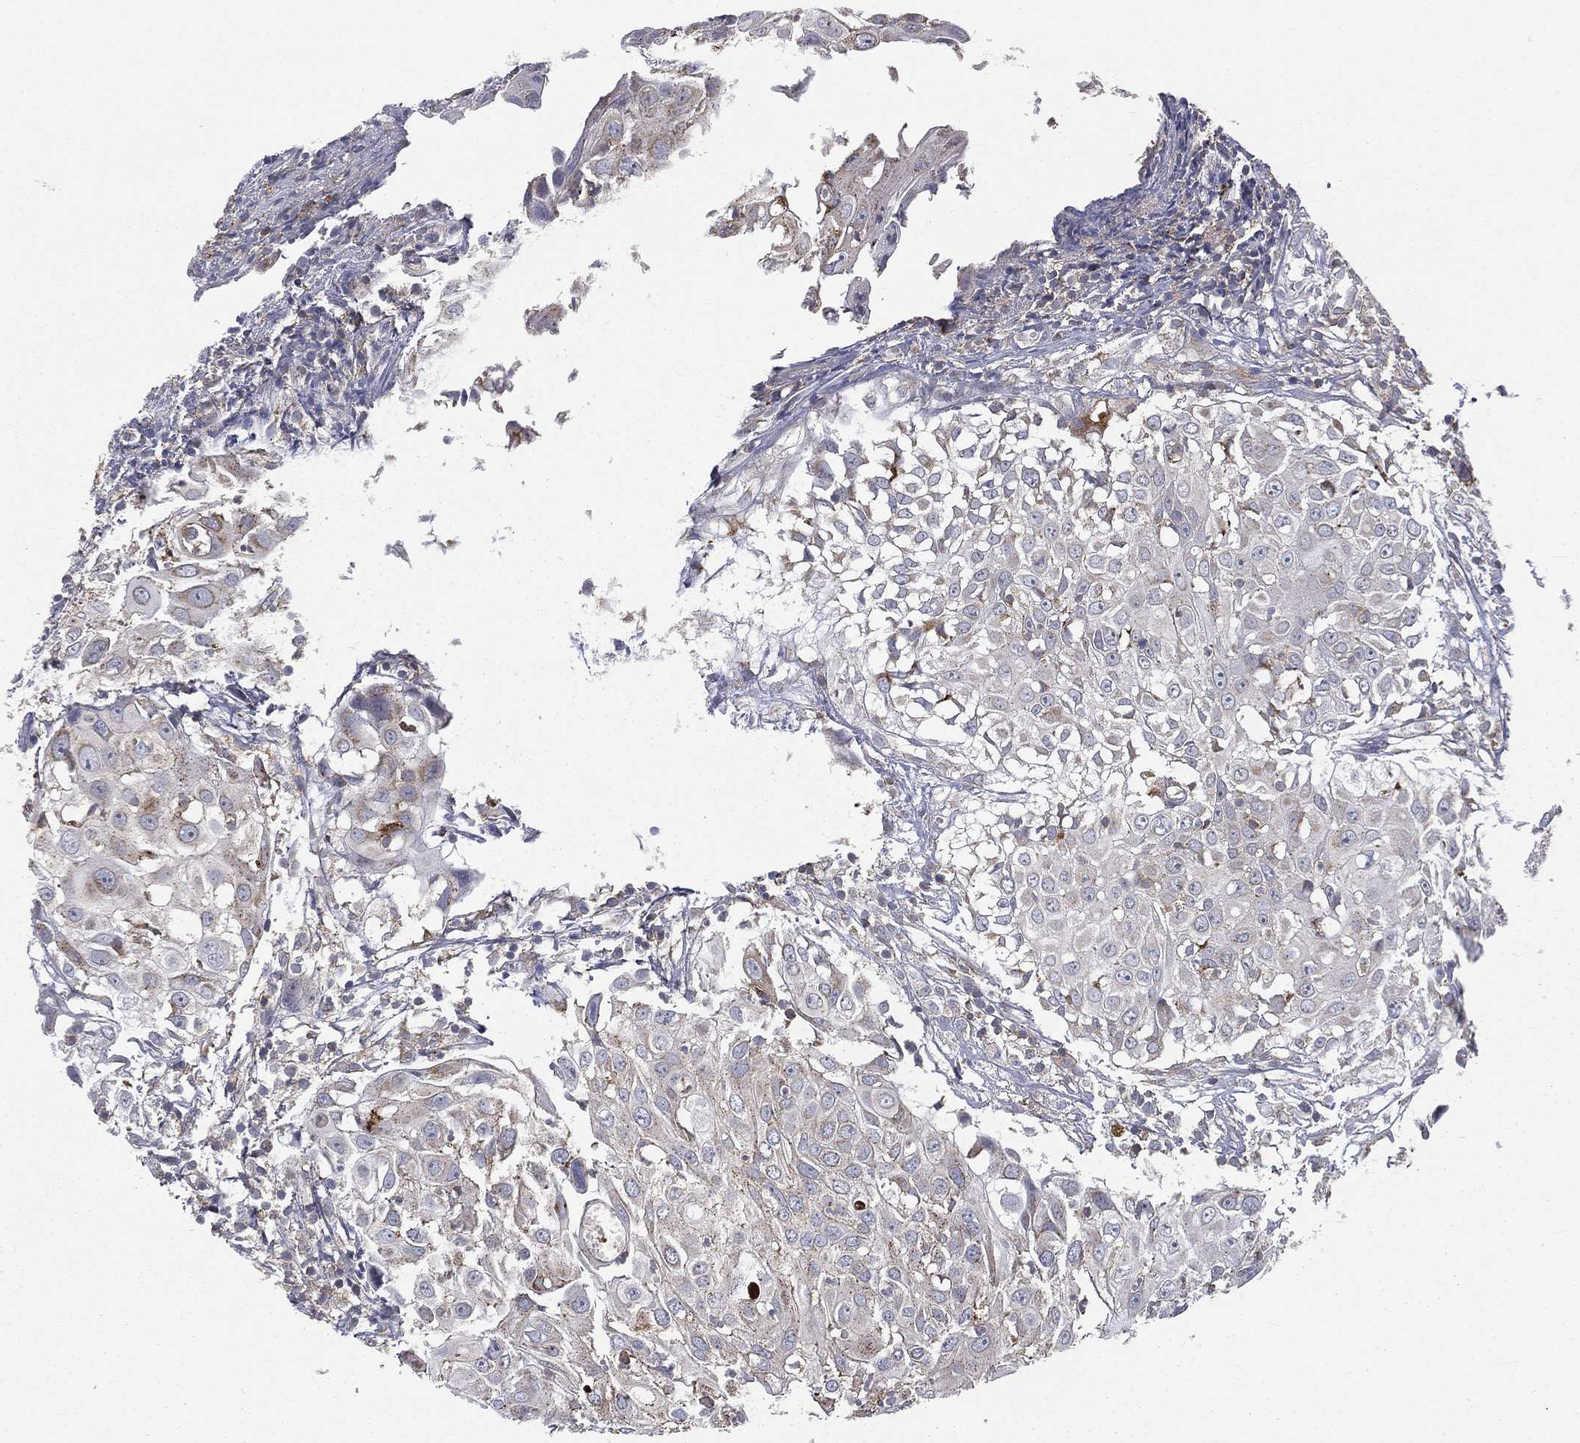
{"staining": {"intensity": "moderate", "quantity": "<25%", "location": "cytoplasmic/membranous"}, "tissue": "urothelial cancer", "cell_type": "Tumor cells", "image_type": "cancer", "snomed": [{"axis": "morphology", "description": "Urothelial carcinoma, High grade"}, {"axis": "topography", "description": "Urinary bladder"}], "caption": "IHC (DAB) staining of human urothelial carcinoma (high-grade) reveals moderate cytoplasmic/membranous protein positivity in about <25% of tumor cells.", "gene": "RIN3", "patient": {"sex": "female", "age": 79}}